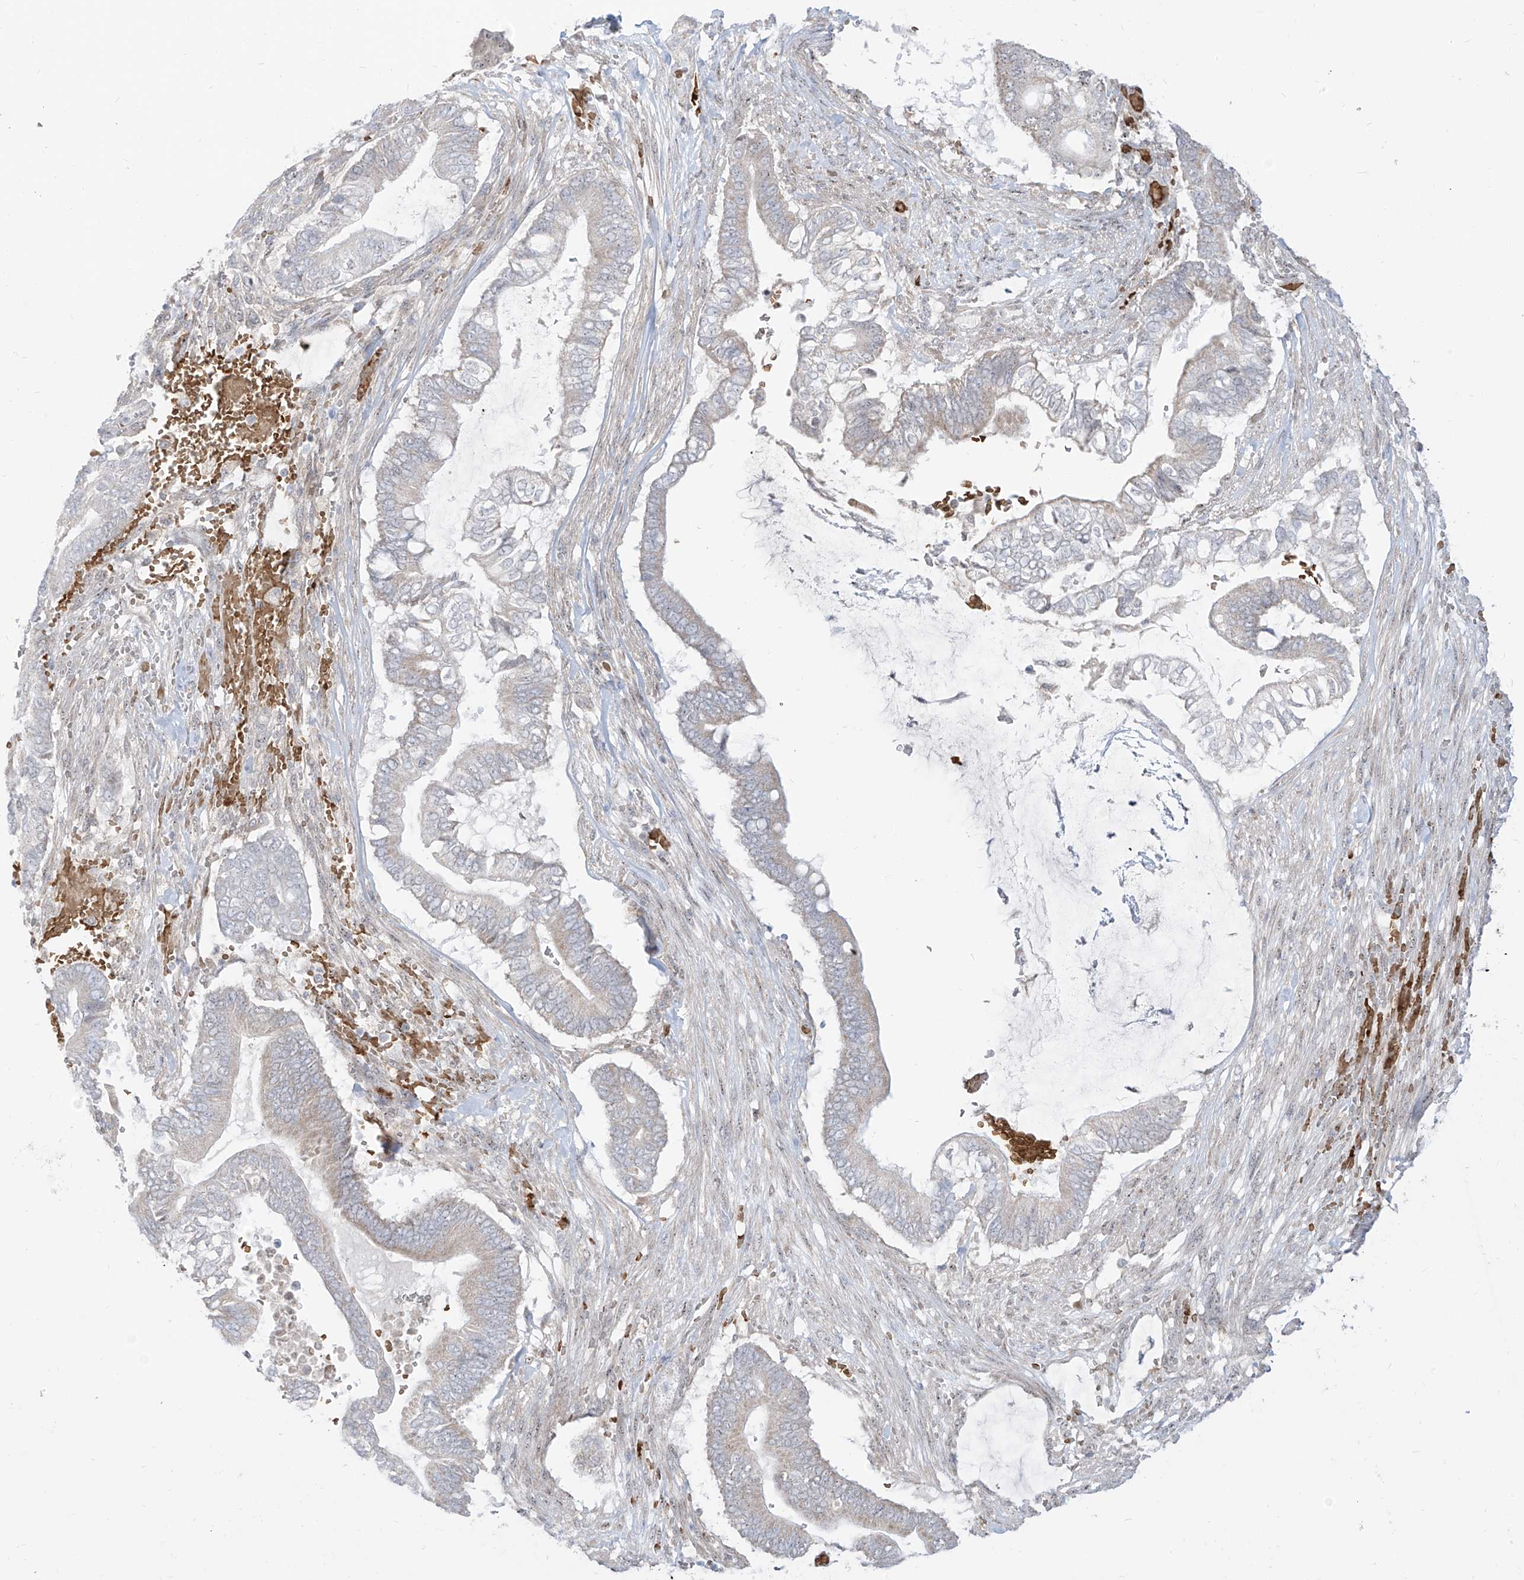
{"staining": {"intensity": "weak", "quantity": "<25%", "location": "cytoplasmic/membranous"}, "tissue": "pancreatic cancer", "cell_type": "Tumor cells", "image_type": "cancer", "snomed": [{"axis": "morphology", "description": "Adenocarcinoma, NOS"}, {"axis": "topography", "description": "Pancreas"}], "caption": "This is a micrograph of immunohistochemistry staining of adenocarcinoma (pancreatic), which shows no expression in tumor cells.", "gene": "ARHGEF40", "patient": {"sex": "male", "age": 68}}